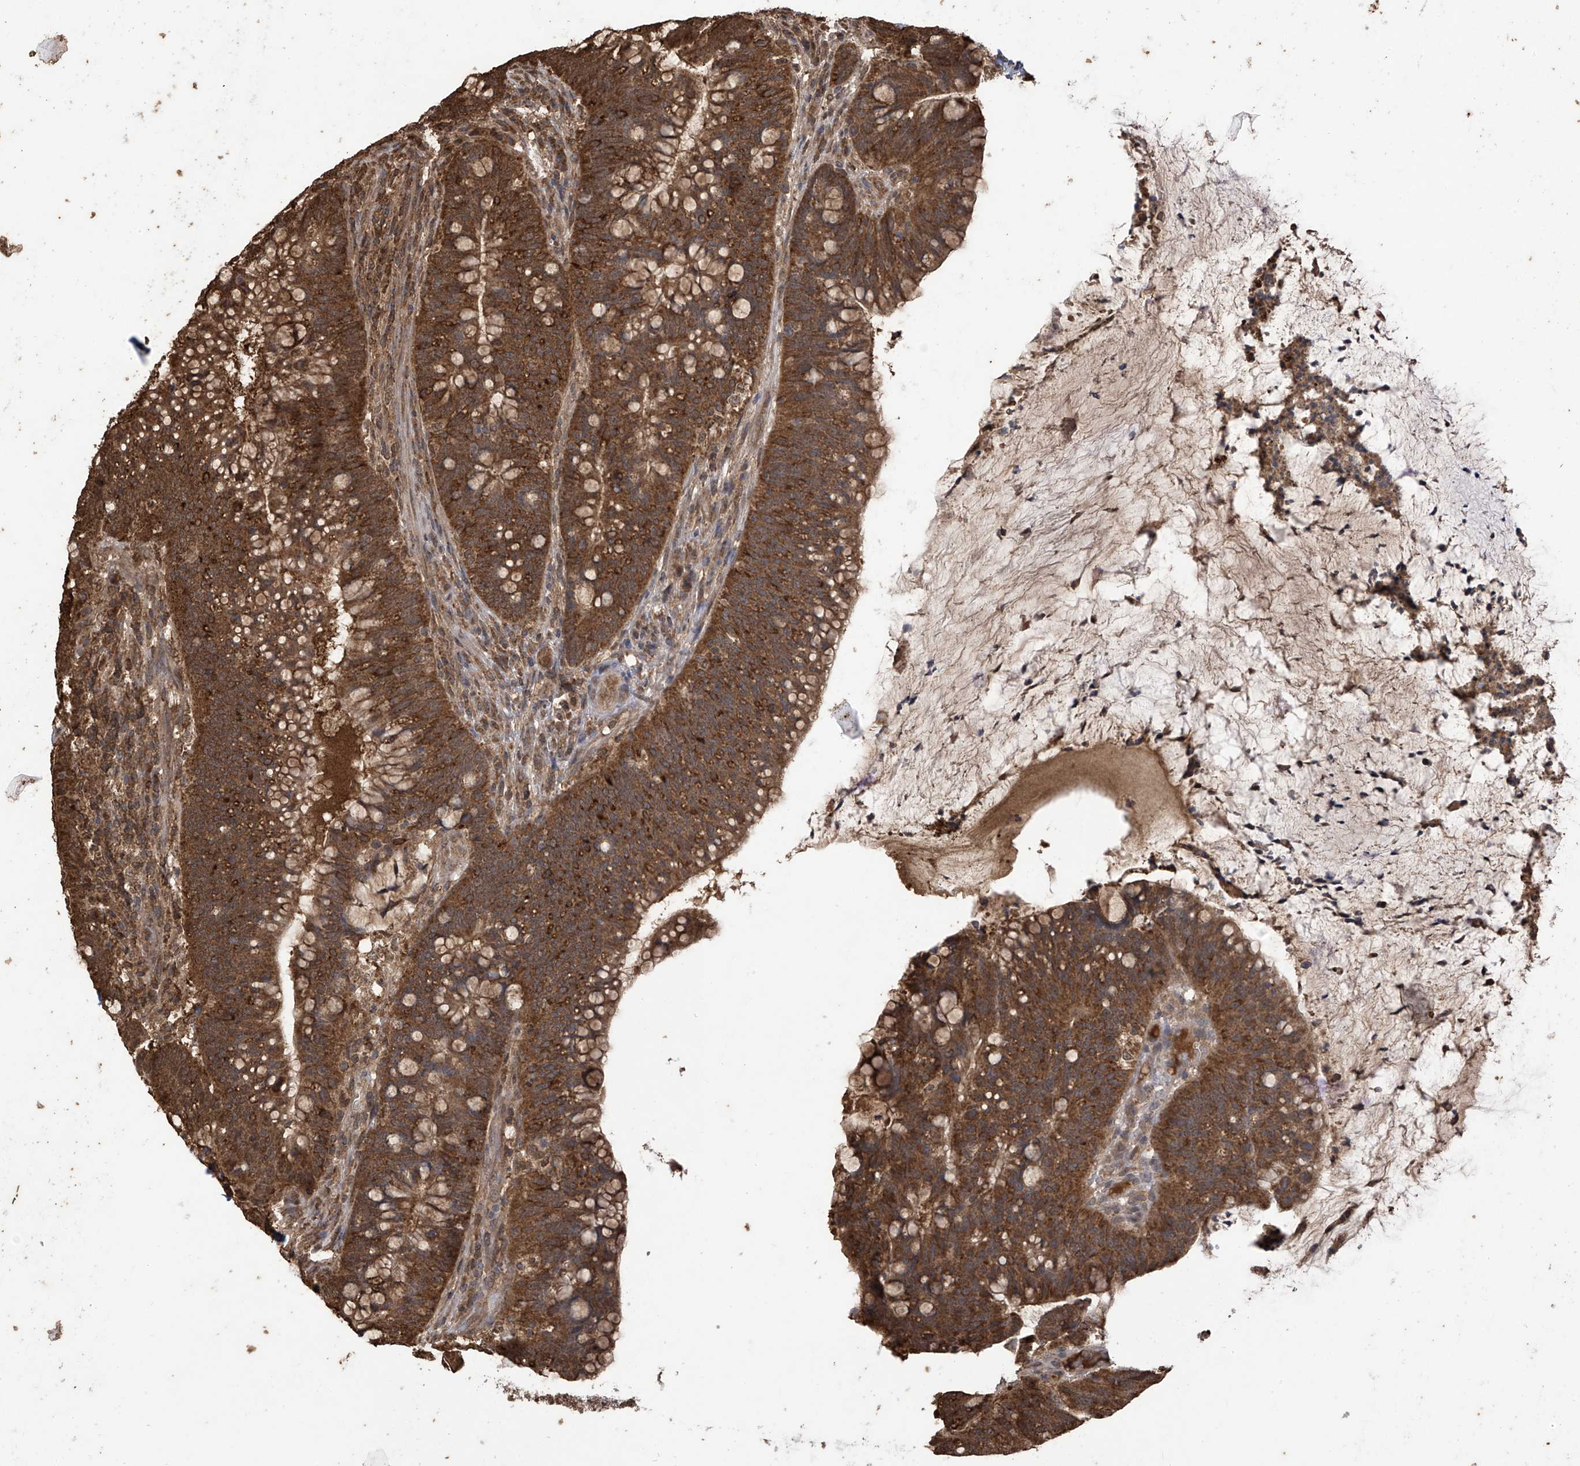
{"staining": {"intensity": "strong", "quantity": ">75%", "location": "cytoplasmic/membranous"}, "tissue": "colorectal cancer", "cell_type": "Tumor cells", "image_type": "cancer", "snomed": [{"axis": "morphology", "description": "Adenocarcinoma, NOS"}, {"axis": "topography", "description": "Colon"}], "caption": "Immunohistochemical staining of human colorectal cancer displays high levels of strong cytoplasmic/membranous staining in approximately >75% of tumor cells.", "gene": "PNPT1", "patient": {"sex": "female", "age": 66}}